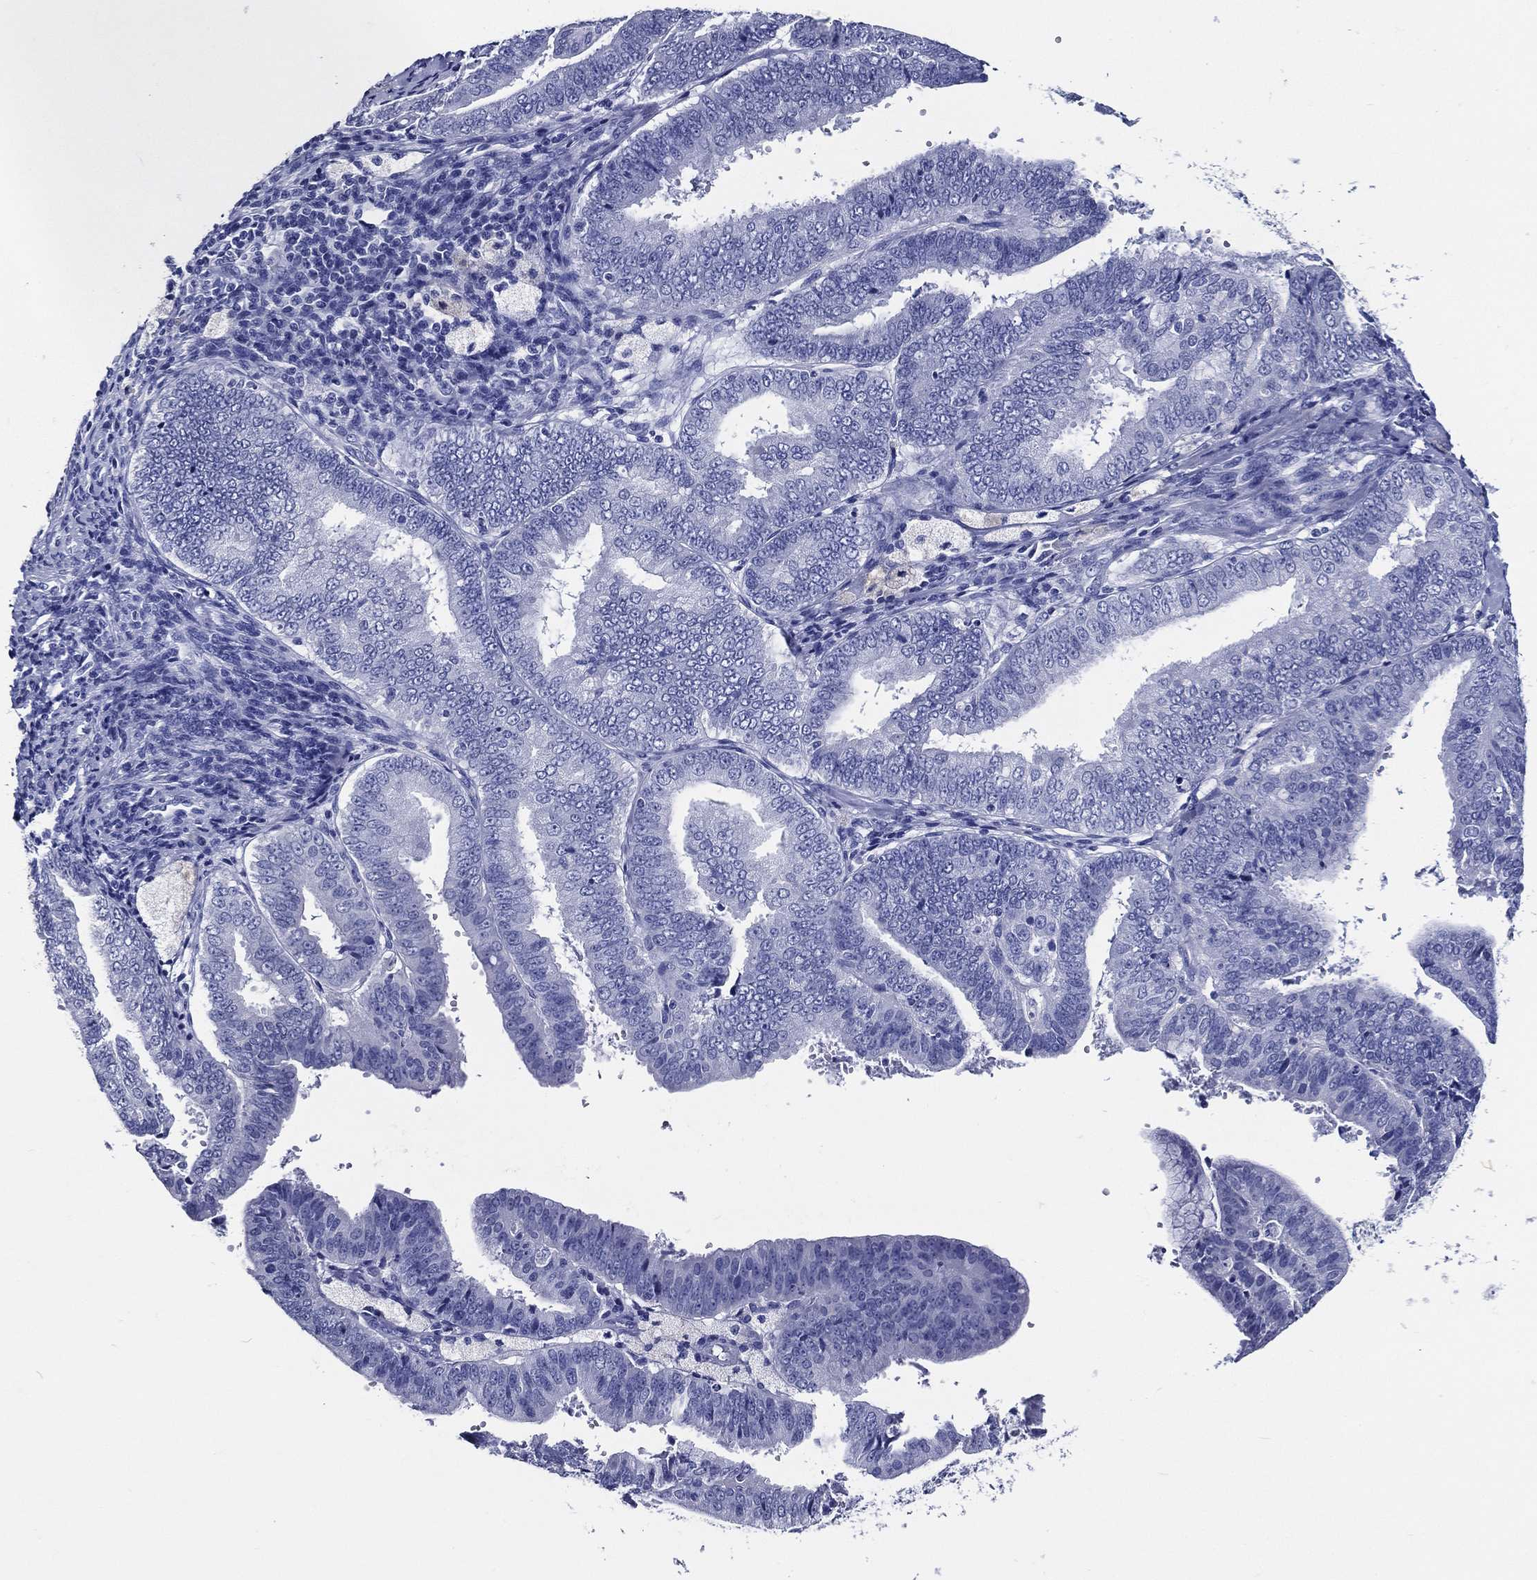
{"staining": {"intensity": "negative", "quantity": "none", "location": "none"}, "tissue": "endometrial cancer", "cell_type": "Tumor cells", "image_type": "cancer", "snomed": [{"axis": "morphology", "description": "Adenocarcinoma, NOS"}, {"axis": "topography", "description": "Endometrium"}], "caption": "High power microscopy histopathology image of an immunohistochemistry (IHC) micrograph of adenocarcinoma (endometrial), revealing no significant expression in tumor cells.", "gene": "ACE2", "patient": {"sex": "female", "age": 63}}